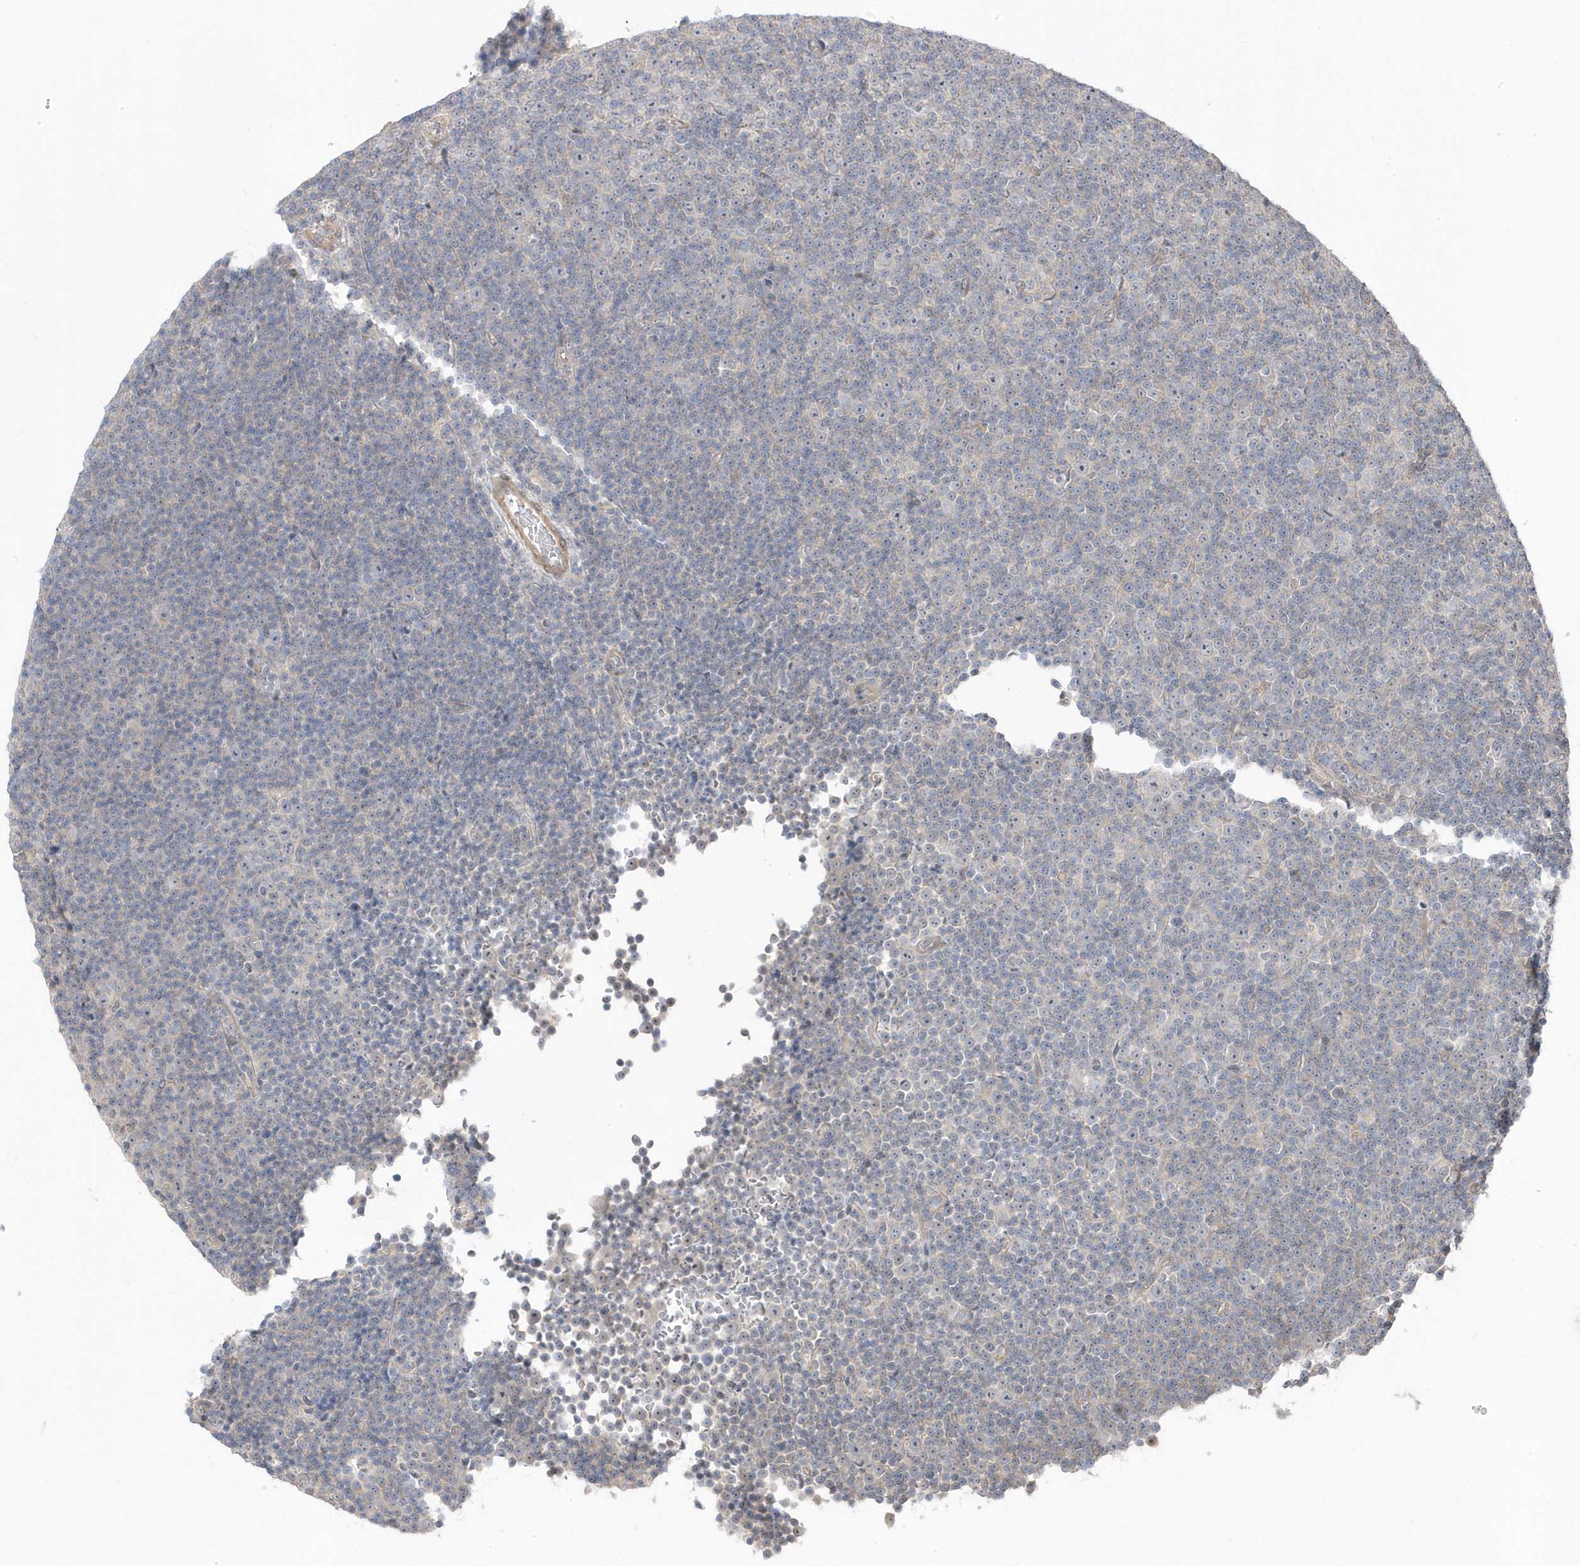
{"staining": {"intensity": "negative", "quantity": "none", "location": "none"}, "tissue": "lymphoma", "cell_type": "Tumor cells", "image_type": "cancer", "snomed": [{"axis": "morphology", "description": "Malignant lymphoma, non-Hodgkin's type, Low grade"}, {"axis": "topography", "description": "Lymph node"}], "caption": "Human low-grade malignant lymphoma, non-Hodgkin's type stained for a protein using immunohistochemistry displays no positivity in tumor cells.", "gene": "GTPBP6", "patient": {"sex": "female", "age": 67}}